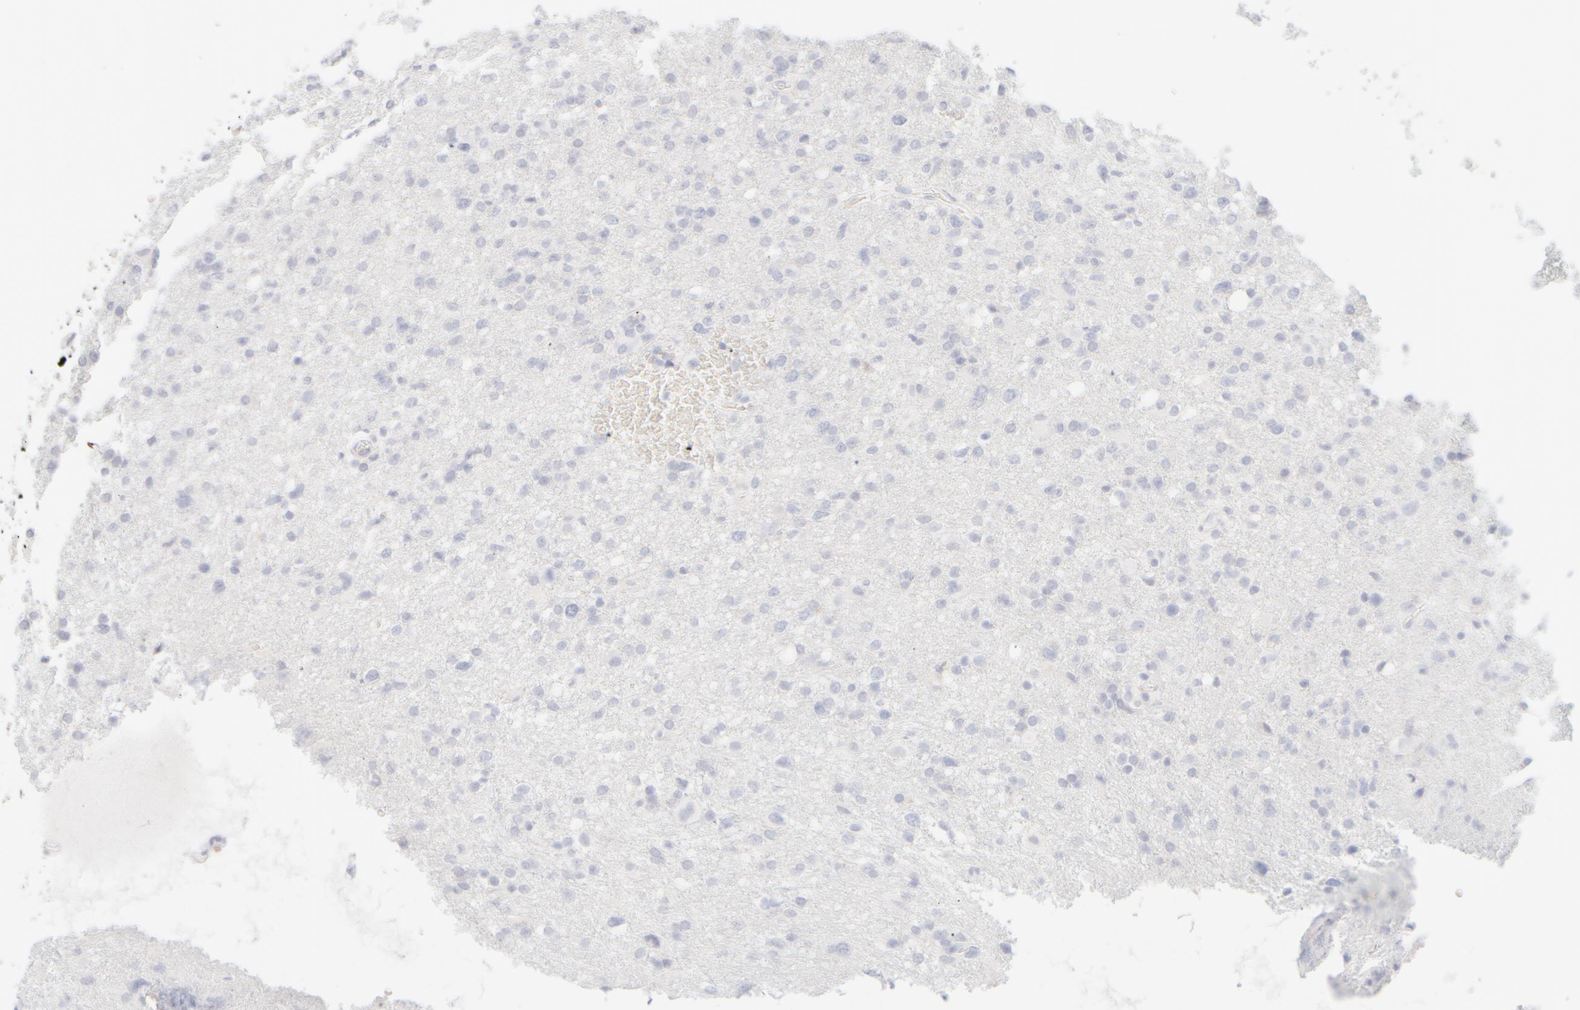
{"staining": {"intensity": "negative", "quantity": "none", "location": "none"}, "tissue": "glioma", "cell_type": "Tumor cells", "image_type": "cancer", "snomed": [{"axis": "morphology", "description": "Glioma, malignant, High grade"}, {"axis": "topography", "description": "Brain"}], "caption": "Immunohistochemical staining of human glioma shows no significant expression in tumor cells.", "gene": "KRT15", "patient": {"sex": "female", "age": 57}}